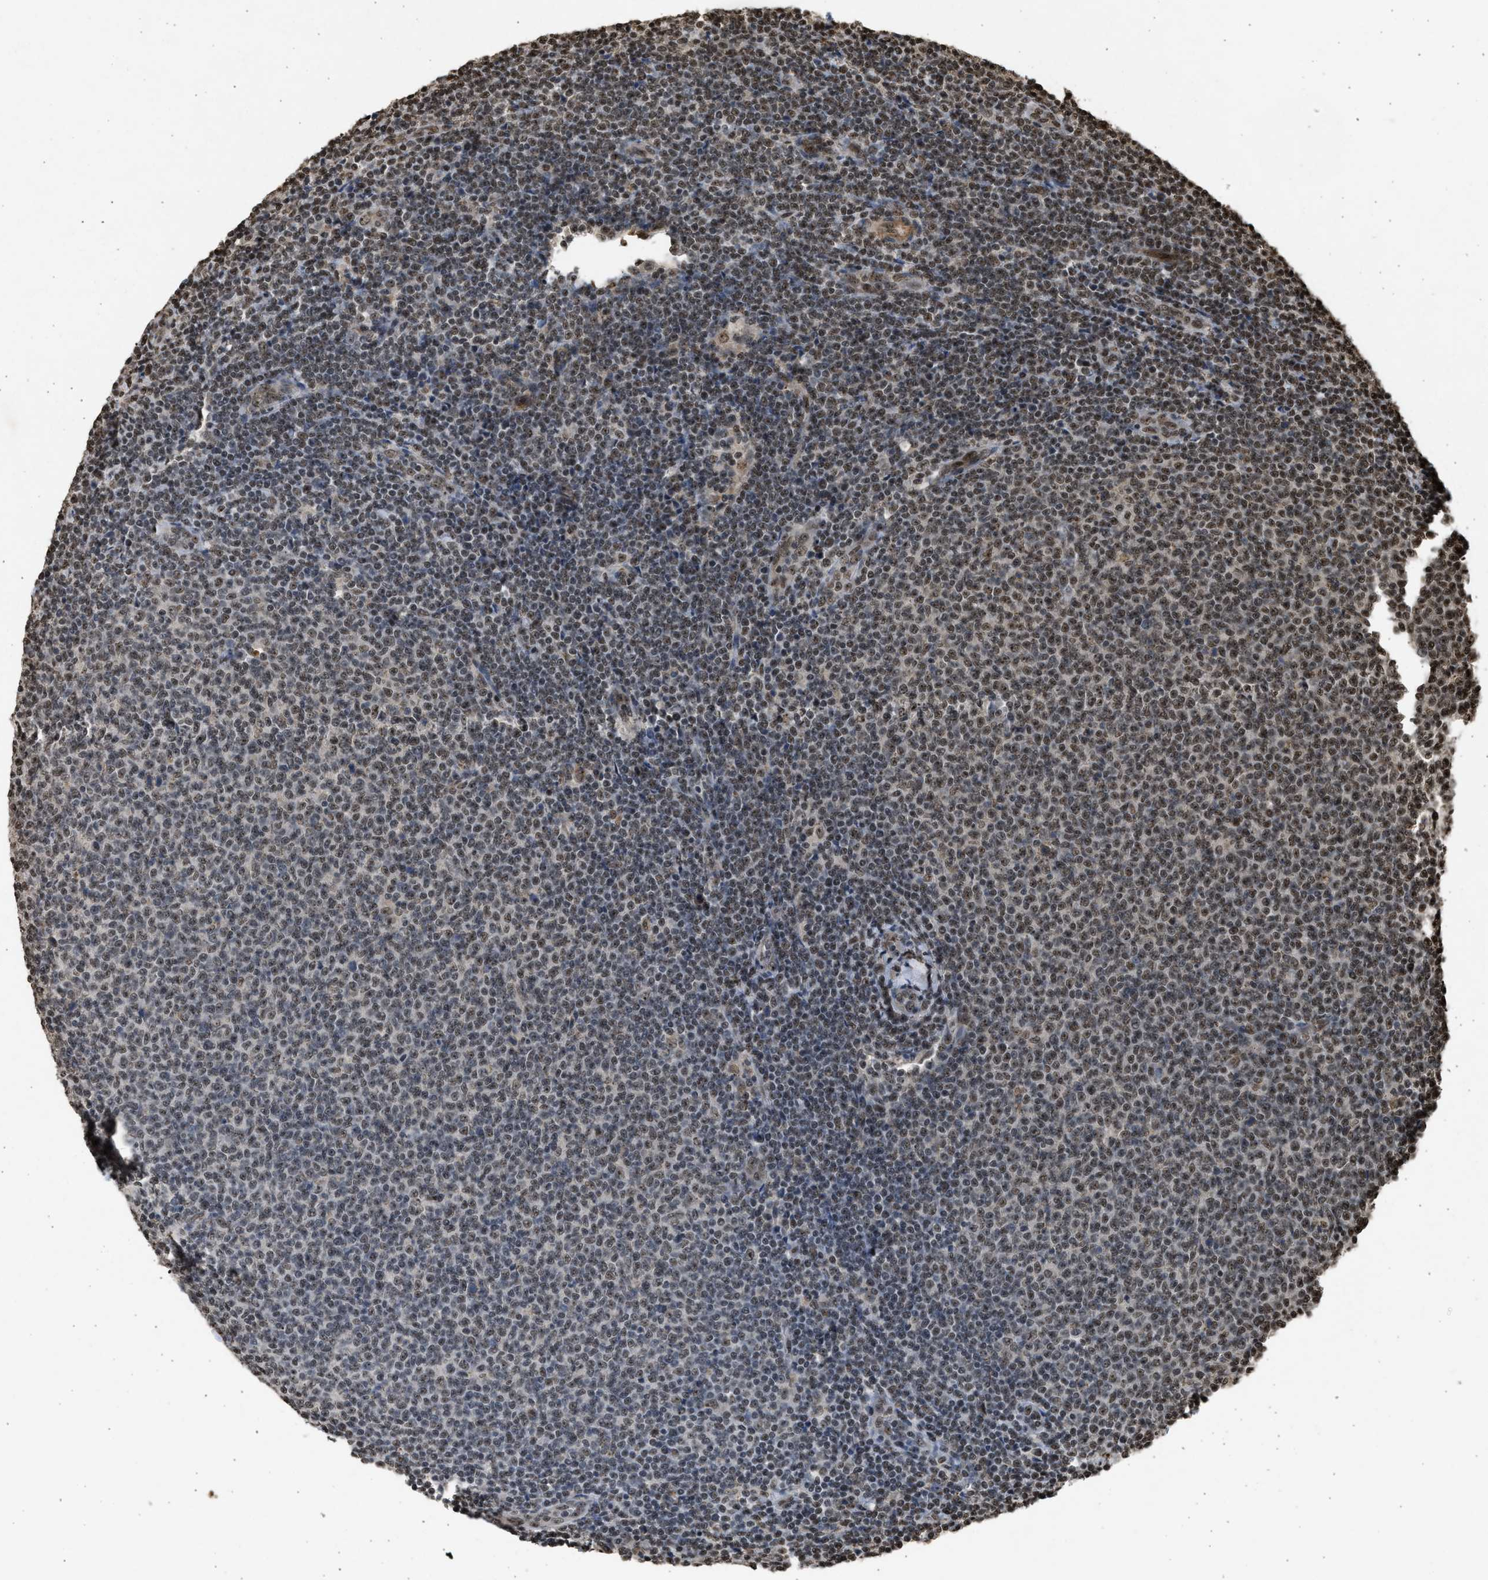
{"staining": {"intensity": "moderate", "quantity": ">75%", "location": "nuclear"}, "tissue": "lymphoma", "cell_type": "Tumor cells", "image_type": "cancer", "snomed": [{"axis": "morphology", "description": "Malignant lymphoma, non-Hodgkin's type, Low grade"}, {"axis": "topography", "description": "Lymph node"}], "caption": "Human malignant lymphoma, non-Hodgkin's type (low-grade) stained for a protein (brown) exhibits moderate nuclear positive staining in approximately >75% of tumor cells.", "gene": "TFDP2", "patient": {"sex": "male", "age": 66}}